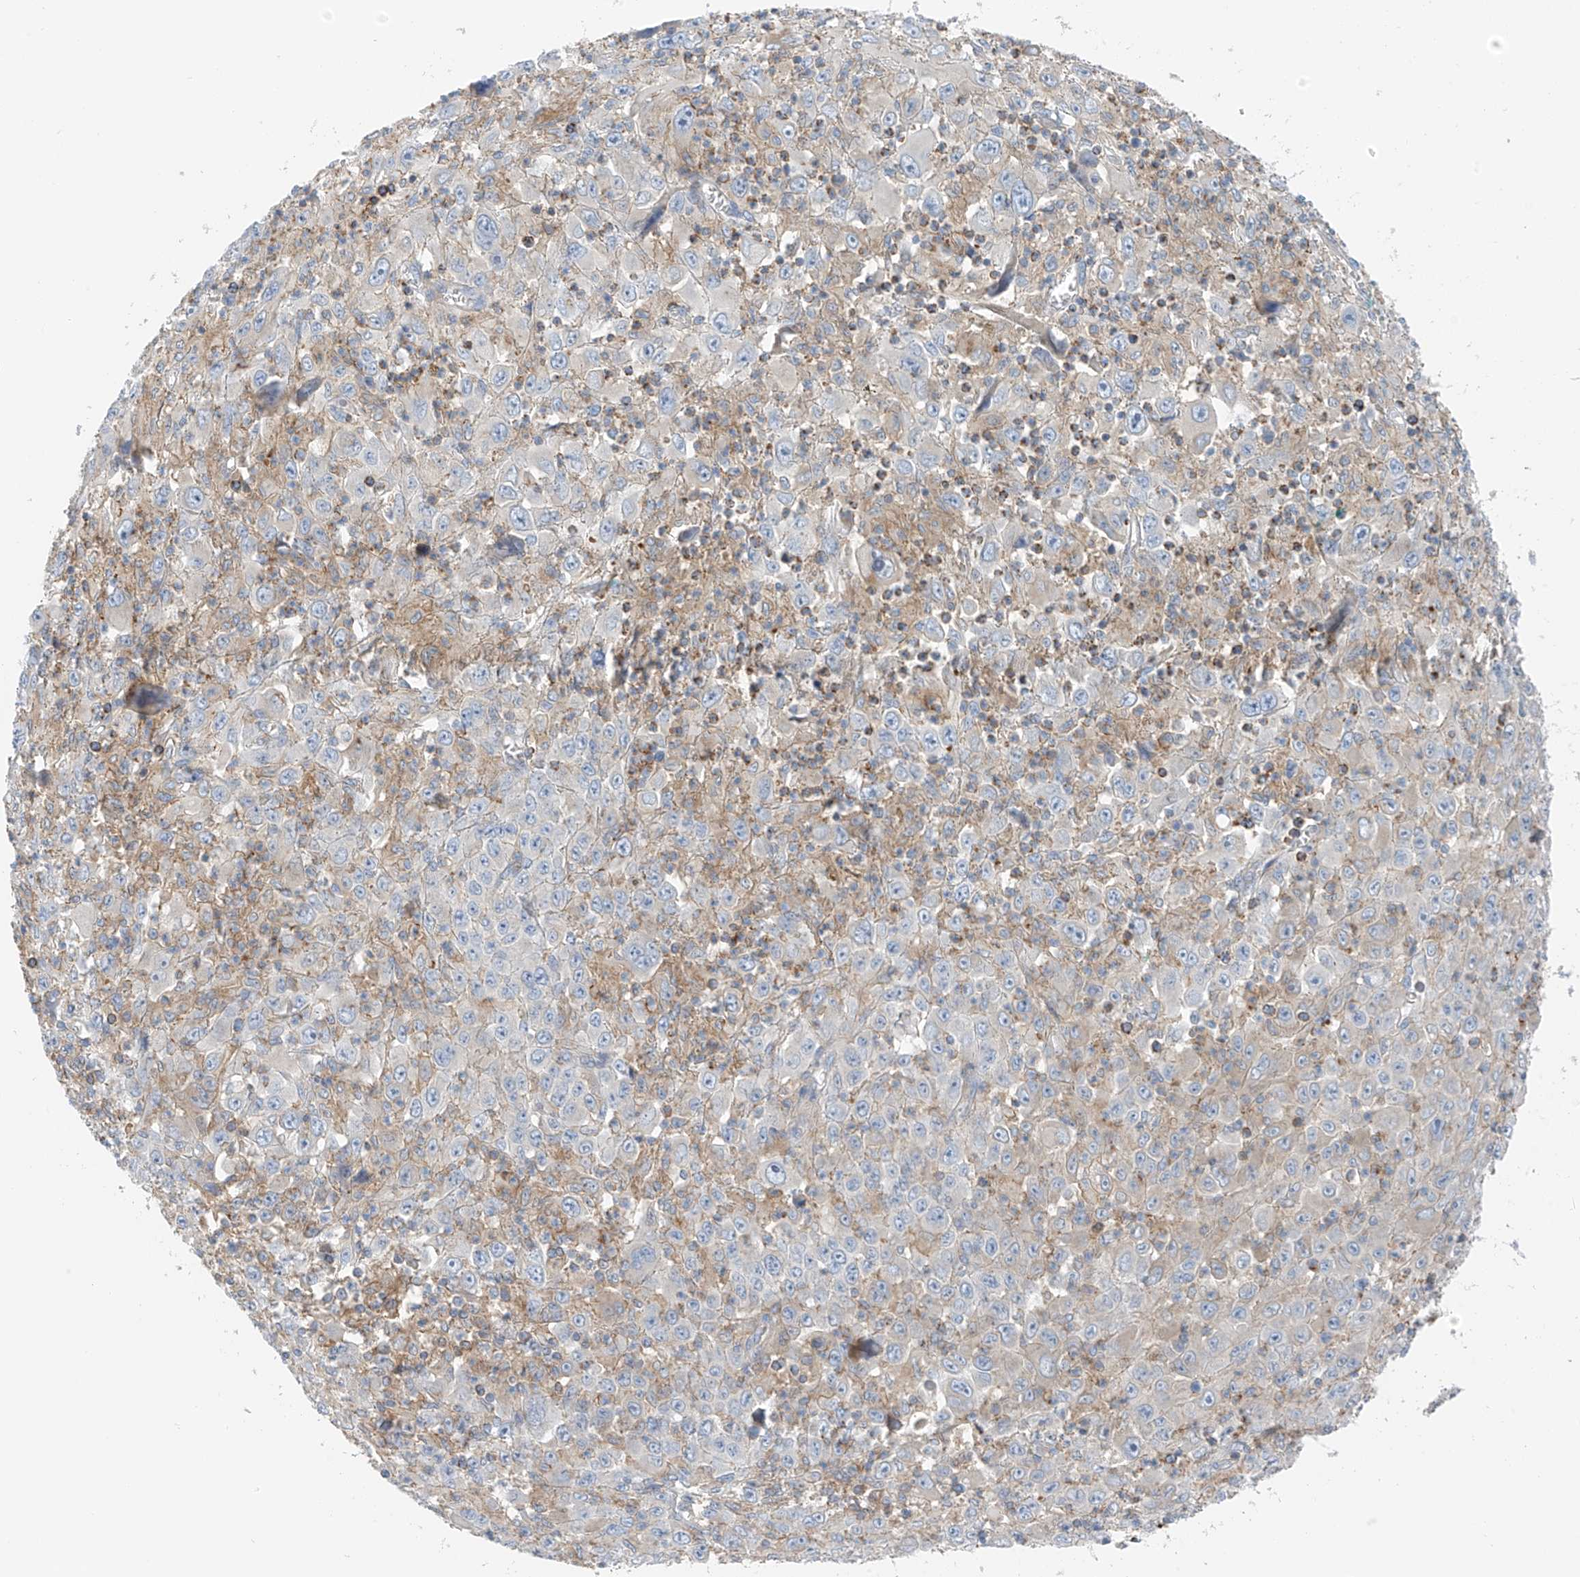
{"staining": {"intensity": "negative", "quantity": "none", "location": "none"}, "tissue": "melanoma", "cell_type": "Tumor cells", "image_type": "cancer", "snomed": [{"axis": "morphology", "description": "Malignant melanoma, Metastatic site"}, {"axis": "topography", "description": "Skin"}], "caption": "This is a photomicrograph of IHC staining of melanoma, which shows no positivity in tumor cells. (Brightfield microscopy of DAB immunohistochemistry (IHC) at high magnification).", "gene": "NALCN", "patient": {"sex": "female", "age": 56}}